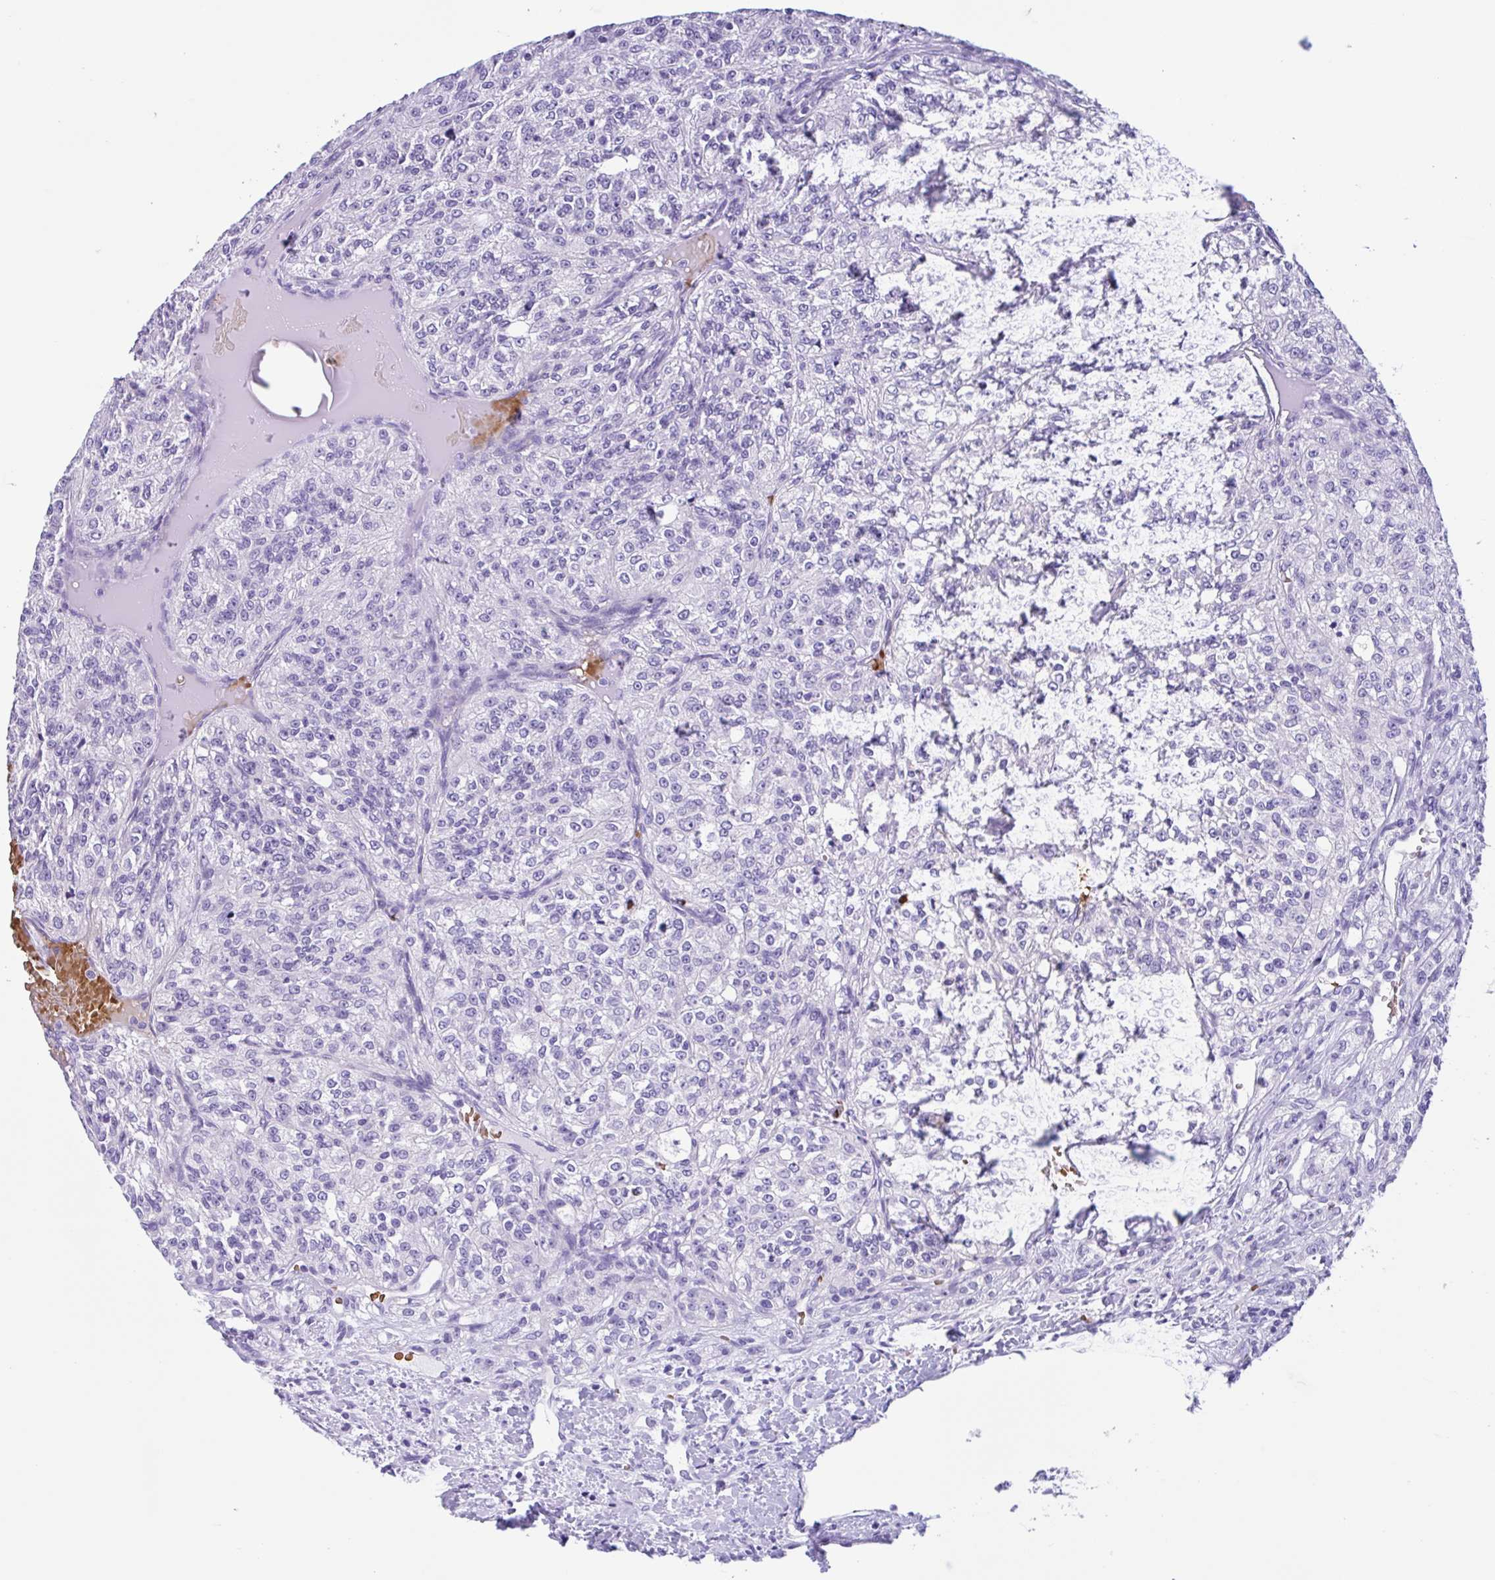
{"staining": {"intensity": "negative", "quantity": "none", "location": "none"}, "tissue": "renal cancer", "cell_type": "Tumor cells", "image_type": "cancer", "snomed": [{"axis": "morphology", "description": "Adenocarcinoma, NOS"}, {"axis": "topography", "description": "Kidney"}], "caption": "Protein analysis of renal adenocarcinoma reveals no significant staining in tumor cells.", "gene": "TMEM79", "patient": {"sex": "female", "age": 63}}